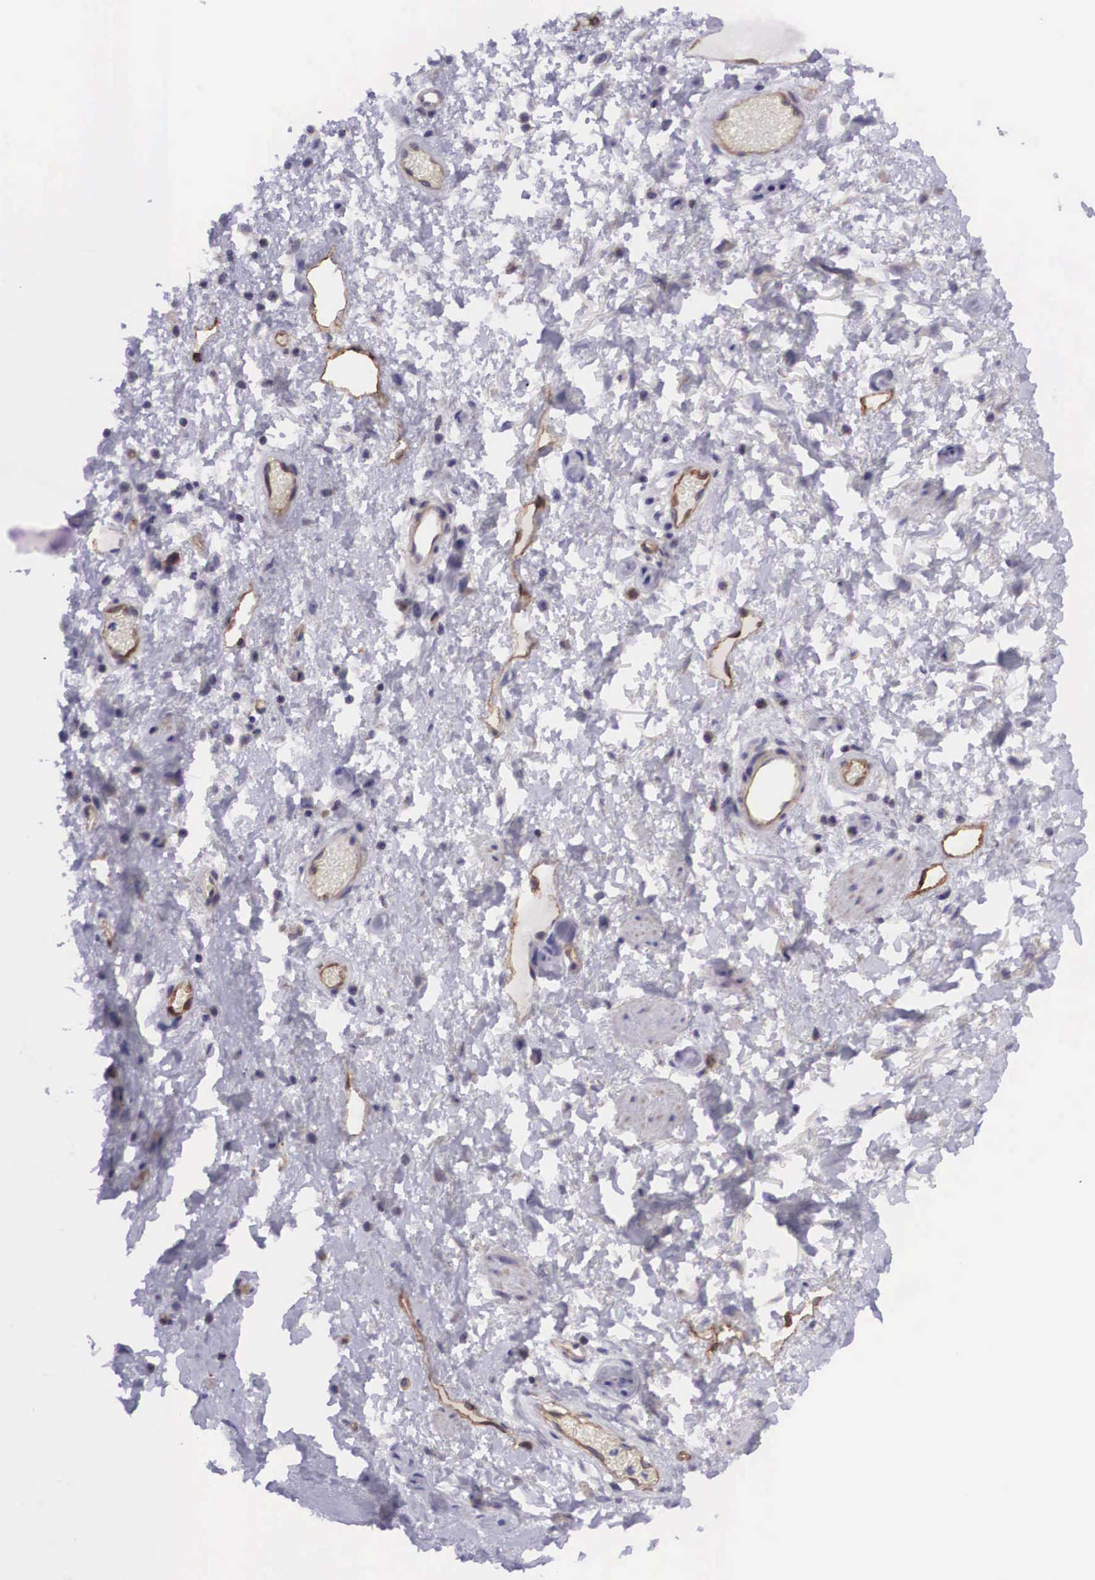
{"staining": {"intensity": "moderate", "quantity": "25%-75%", "location": "cytoplasmic/membranous"}, "tissue": "skin", "cell_type": "Epidermal cells", "image_type": "normal", "snomed": [{"axis": "morphology", "description": "Normal tissue, NOS"}, {"axis": "topography", "description": "Anal"}, {"axis": "topography", "description": "Peripheral nerve tissue"}], "caption": "About 25%-75% of epidermal cells in benign skin show moderate cytoplasmic/membranous protein expression as visualized by brown immunohistochemical staining.", "gene": "BCAR1", "patient": {"sex": "female", "age": 46}}